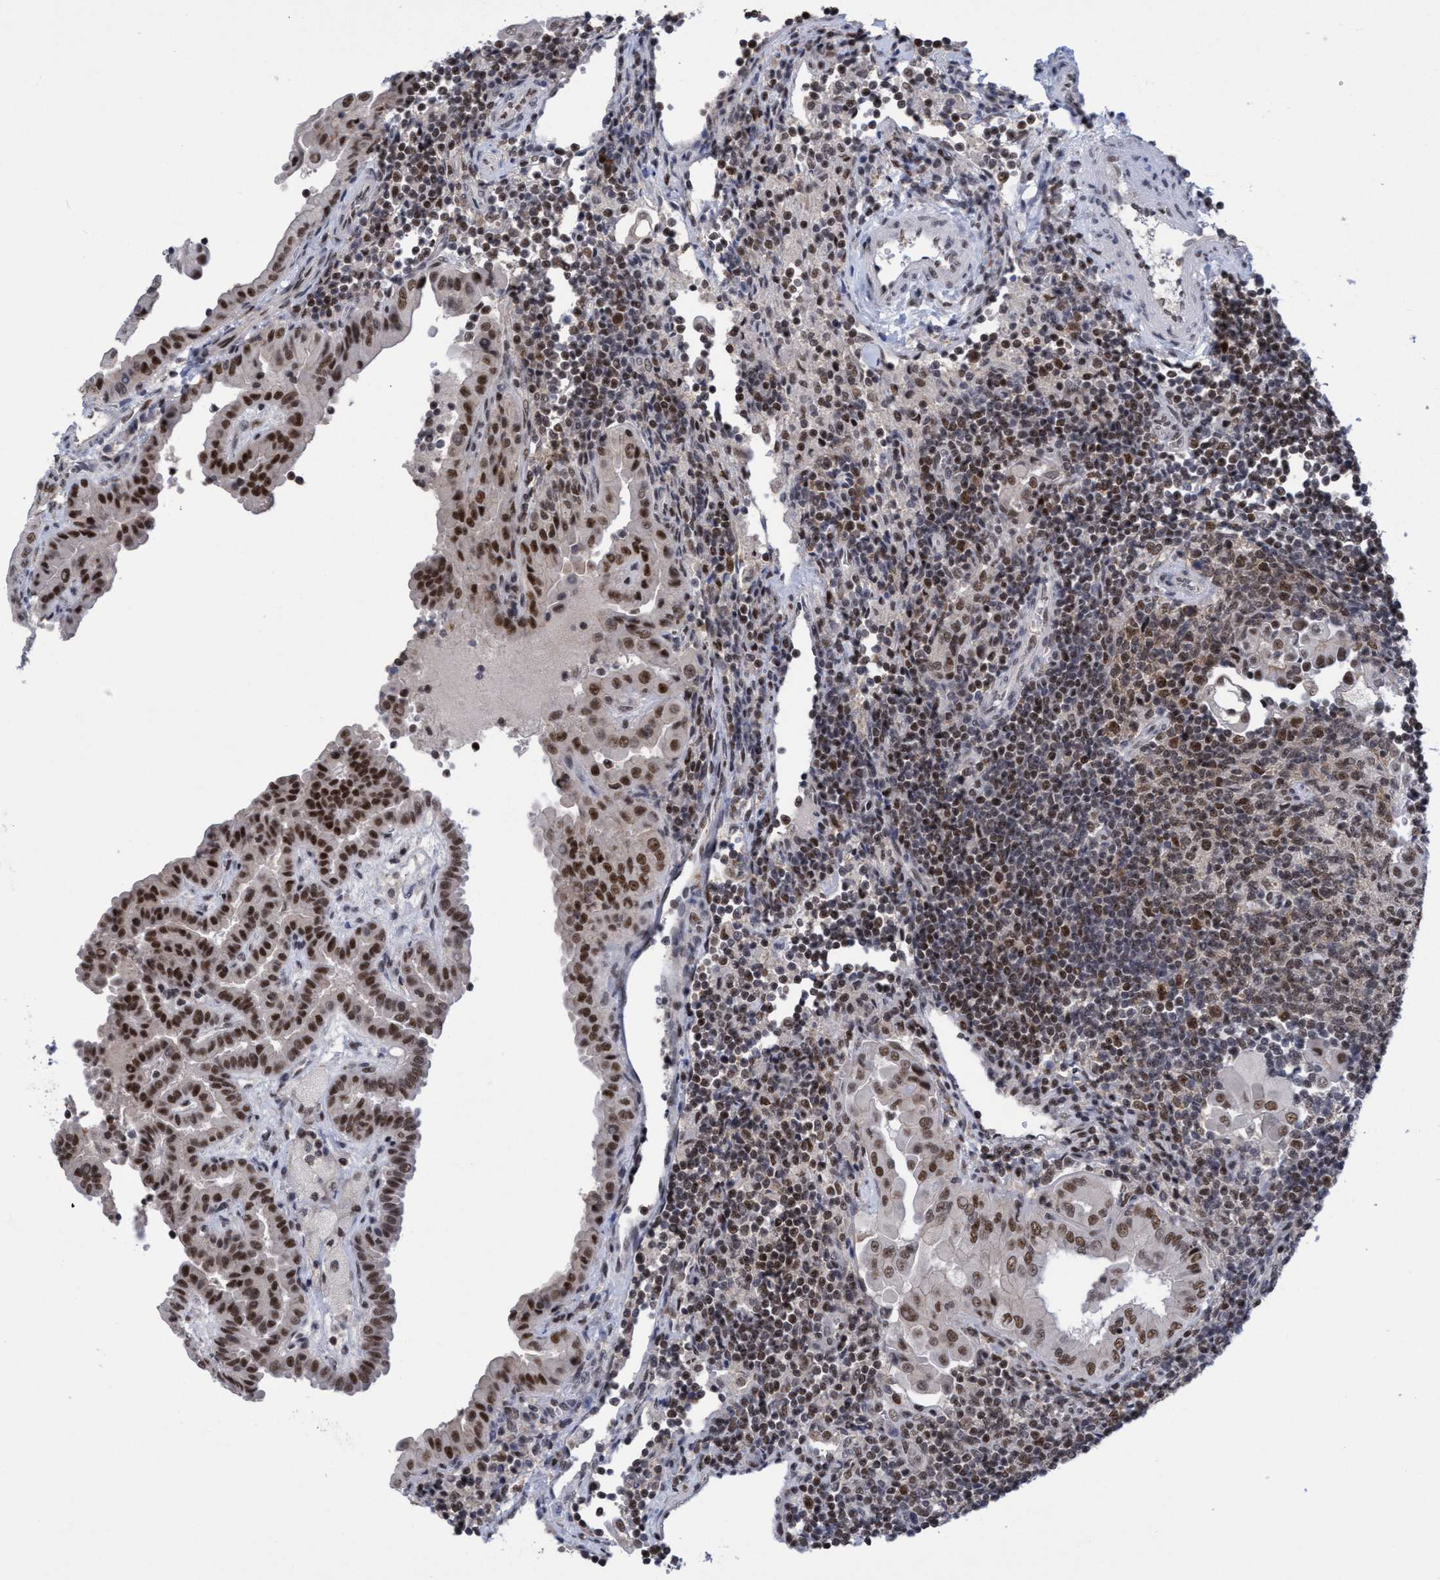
{"staining": {"intensity": "strong", "quantity": ">75%", "location": "nuclear"}, "tissue": "thyroid cancer", "cell_type": "Tumor cells", "image_type": "cancer", "snomed": [{"axis": "morphology", "description": "Papillary adenocarcinoma, NOS"}, {"axis": "topography", "description": "Thyroid gland"}], "caption": "Brown immunohistochemical staining in human thyroid cancer displays strong nuclear positivity in about >75% of tumor cells.", "gene": "C9orf78", "patient": {"sex": "male", "age": 33}}